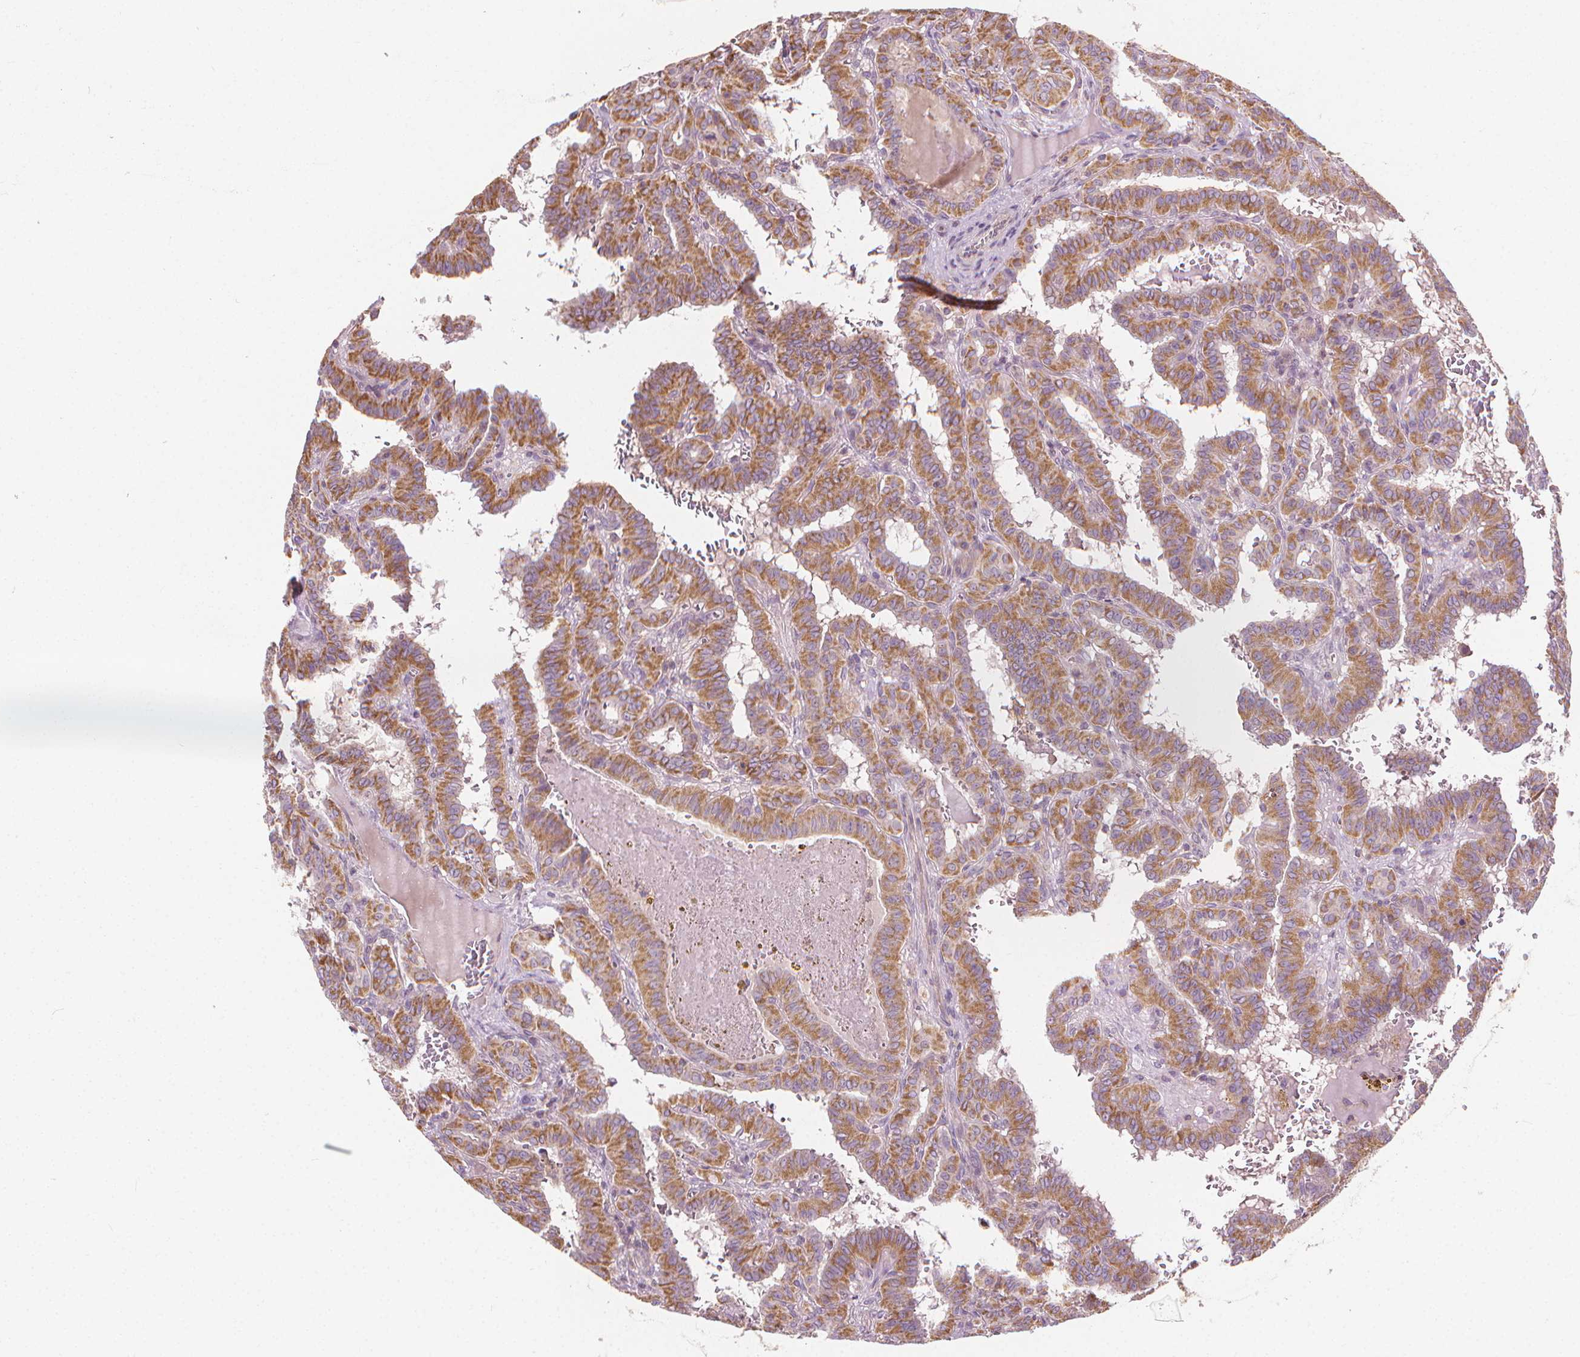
{"staining": {"intensity": "moderate", "quantity": ">75%", "location": "cytoplasmic/membranous"}, "tissue": "thyroid cancer", "cell_type": "Tumor cells", "image_type": "cancer", "snomed": [{"axis": "morphology", "description": "Papillary adenocarcinoma, NOS"}, {"axis": "topography", "description": "Thyroid gland"}], "caption": "Thyroid cancer tissue shows moderate cytoplasmic/membranous staining in about >75% of tumor cells, visualized by immunohistochemistry.", "gene": "RAB20", "patient": {"sex": "female", "age": 21}}